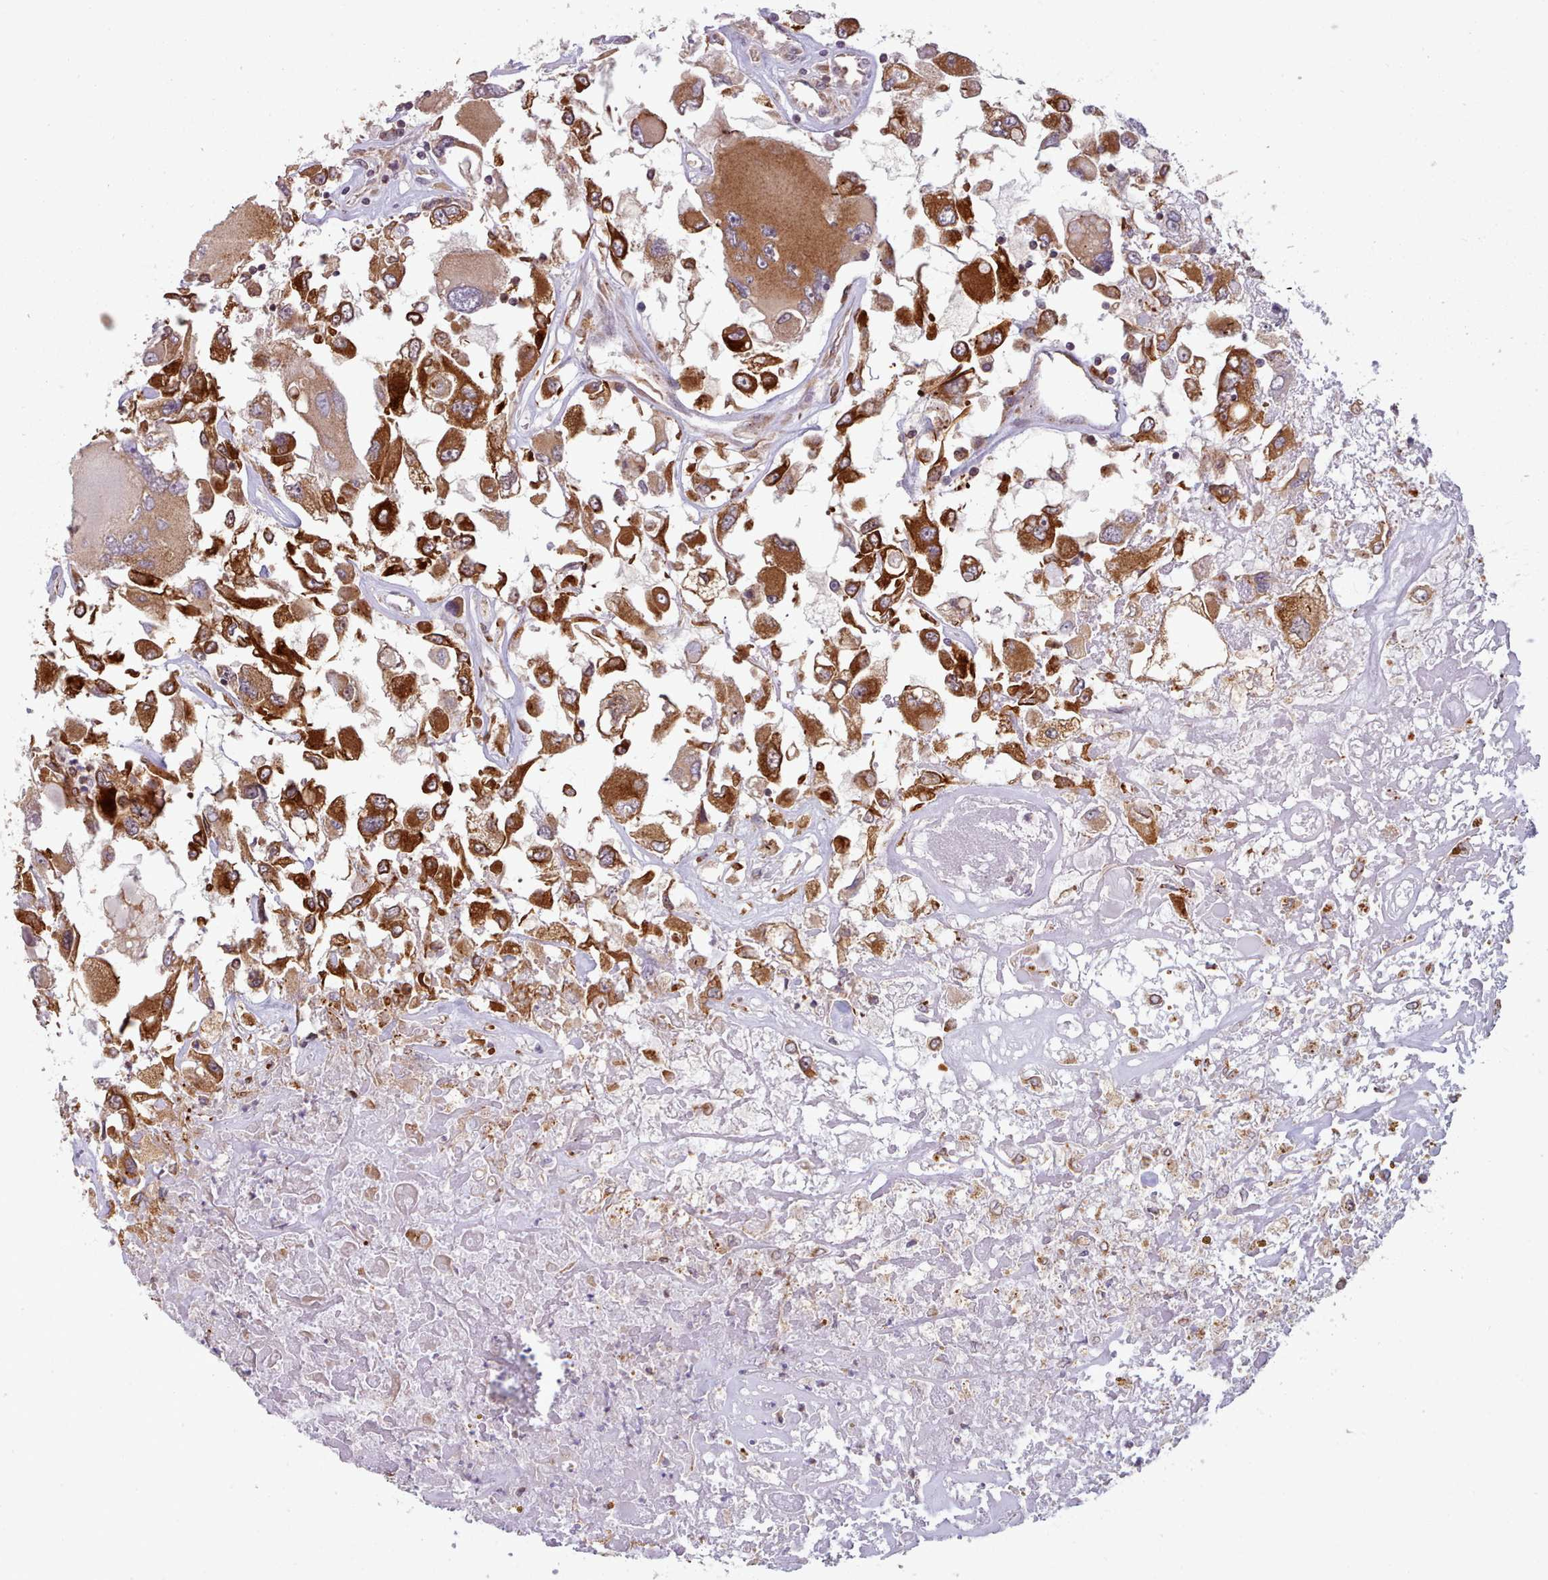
{"staining": {"intensity": "strong", "quantity": ">75%", "location": "cytoplasmic/membranous"}, "tissue": "renal cancer", "cell_type": "Tumor cells", "image_type": "cancer", "snomed": [{"axis": "morphology", "description": "Adenocarcinoma, NOS"}, {"axis": "topography", "description": "Kidney"}], "caption": "Immunohistochemical staining of human renal cancer (adenocarcinoma) demonstrates high levels of strong cytoplasmic/membranous expression in approximately >75% of tumor cells.", "gene": "CRYBG1", "patient": {"sex": "female", "age": 52}}